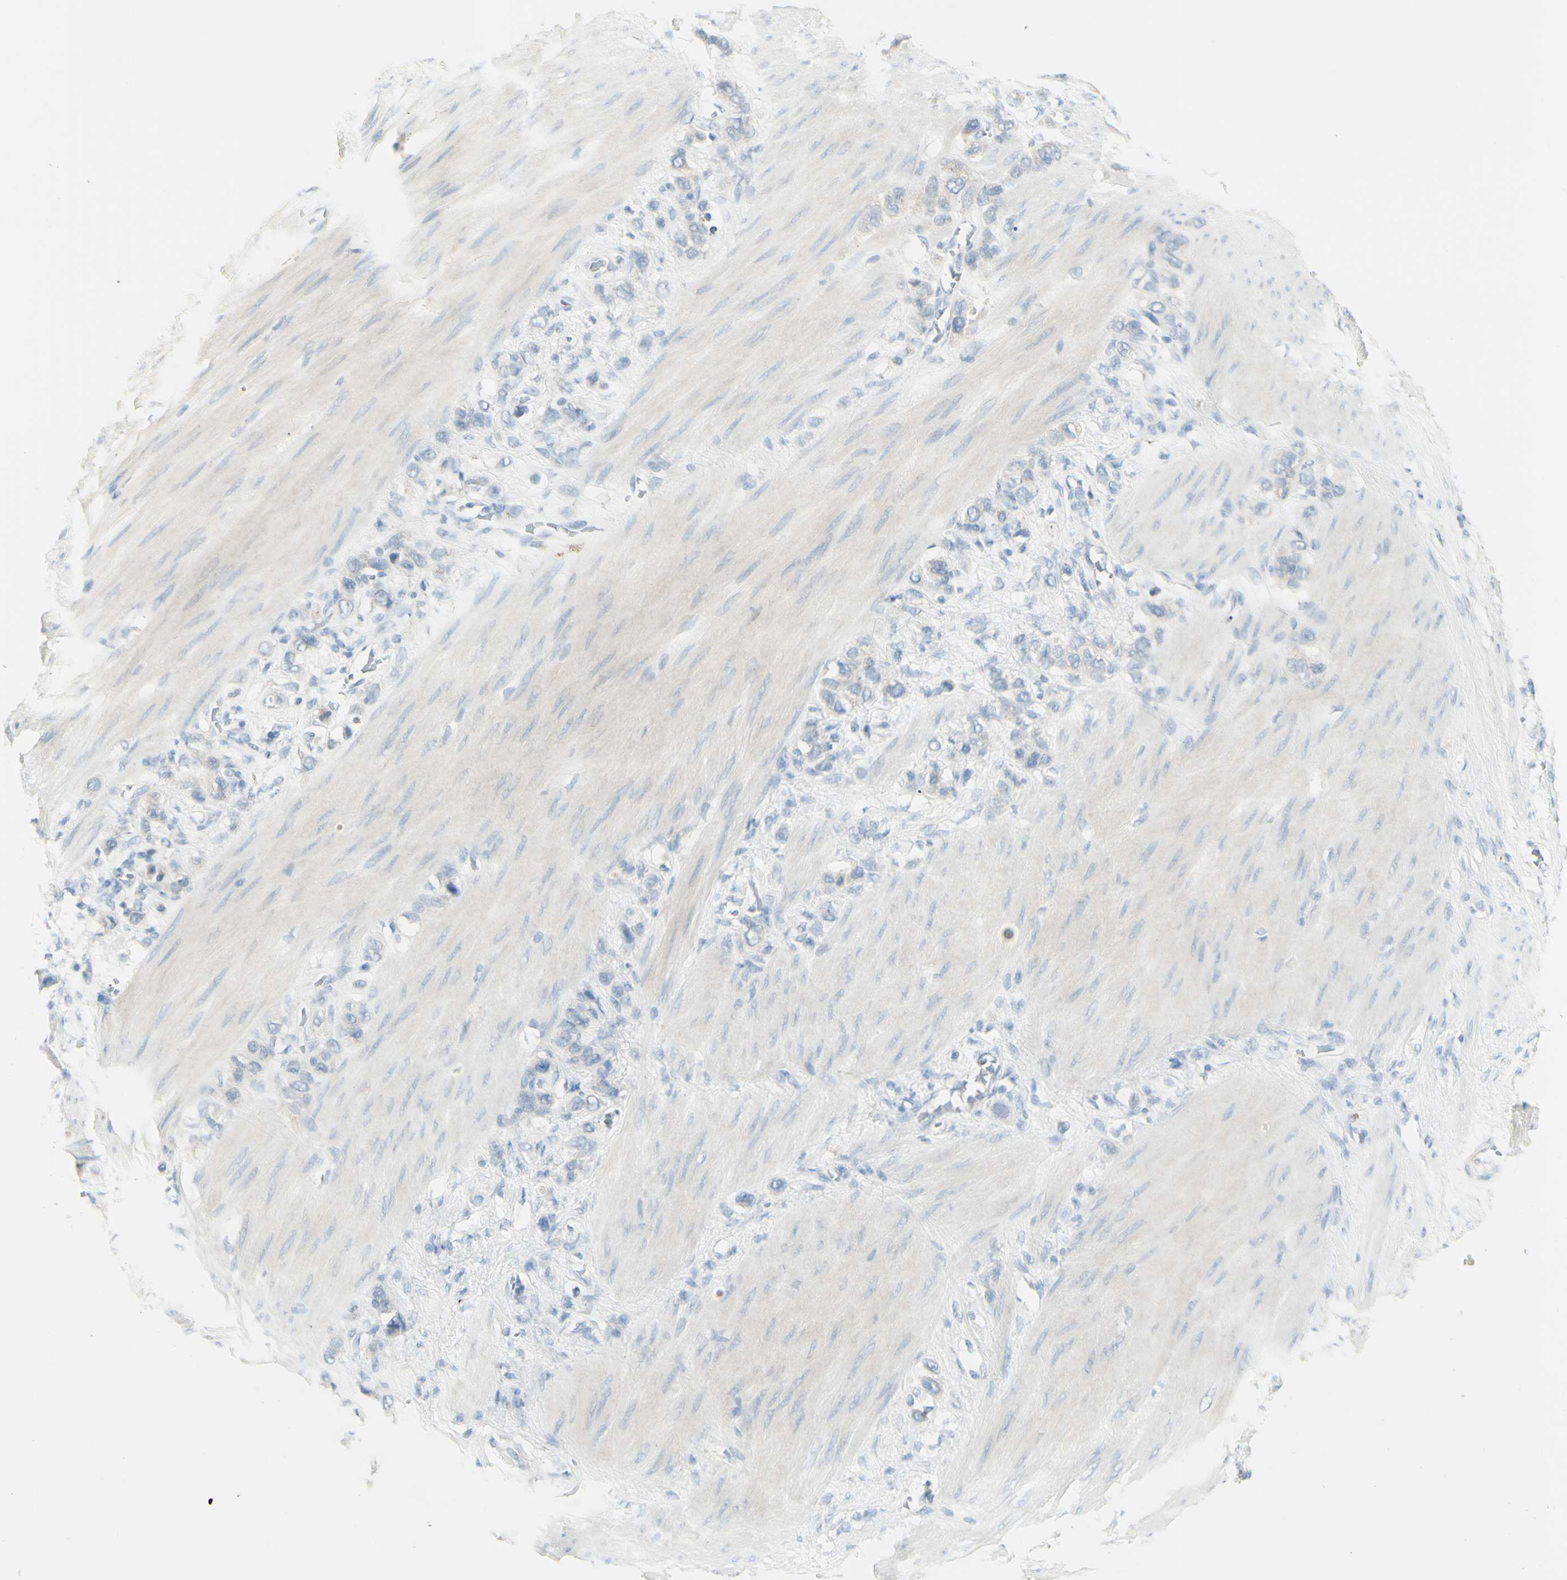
{"staining": {"intensity": "negative", "quantity": "none", "location": "none"}, "tissue": "stomach cancer", "cell_type": "Tumor cells", "image_type": "cancer", "snomed": [{"axis": "morphology", "description": "Adenocarcinoma, NOS"}, {"axis": "morphology", "description": "Adenocarcinoma, High grade"}, {"axis": "topography", "description": "Stomach, upper"}, {"axis": "topography", "description": "Stomach, lower"}], "caption": "A high-resolution photomicrograph shows IHC staining of stomach high-grade adenocarcinoma, which displays no significant expression in tumor cells.", "gene": "ART3", "patient": {"sex": "female", "age": 65}}